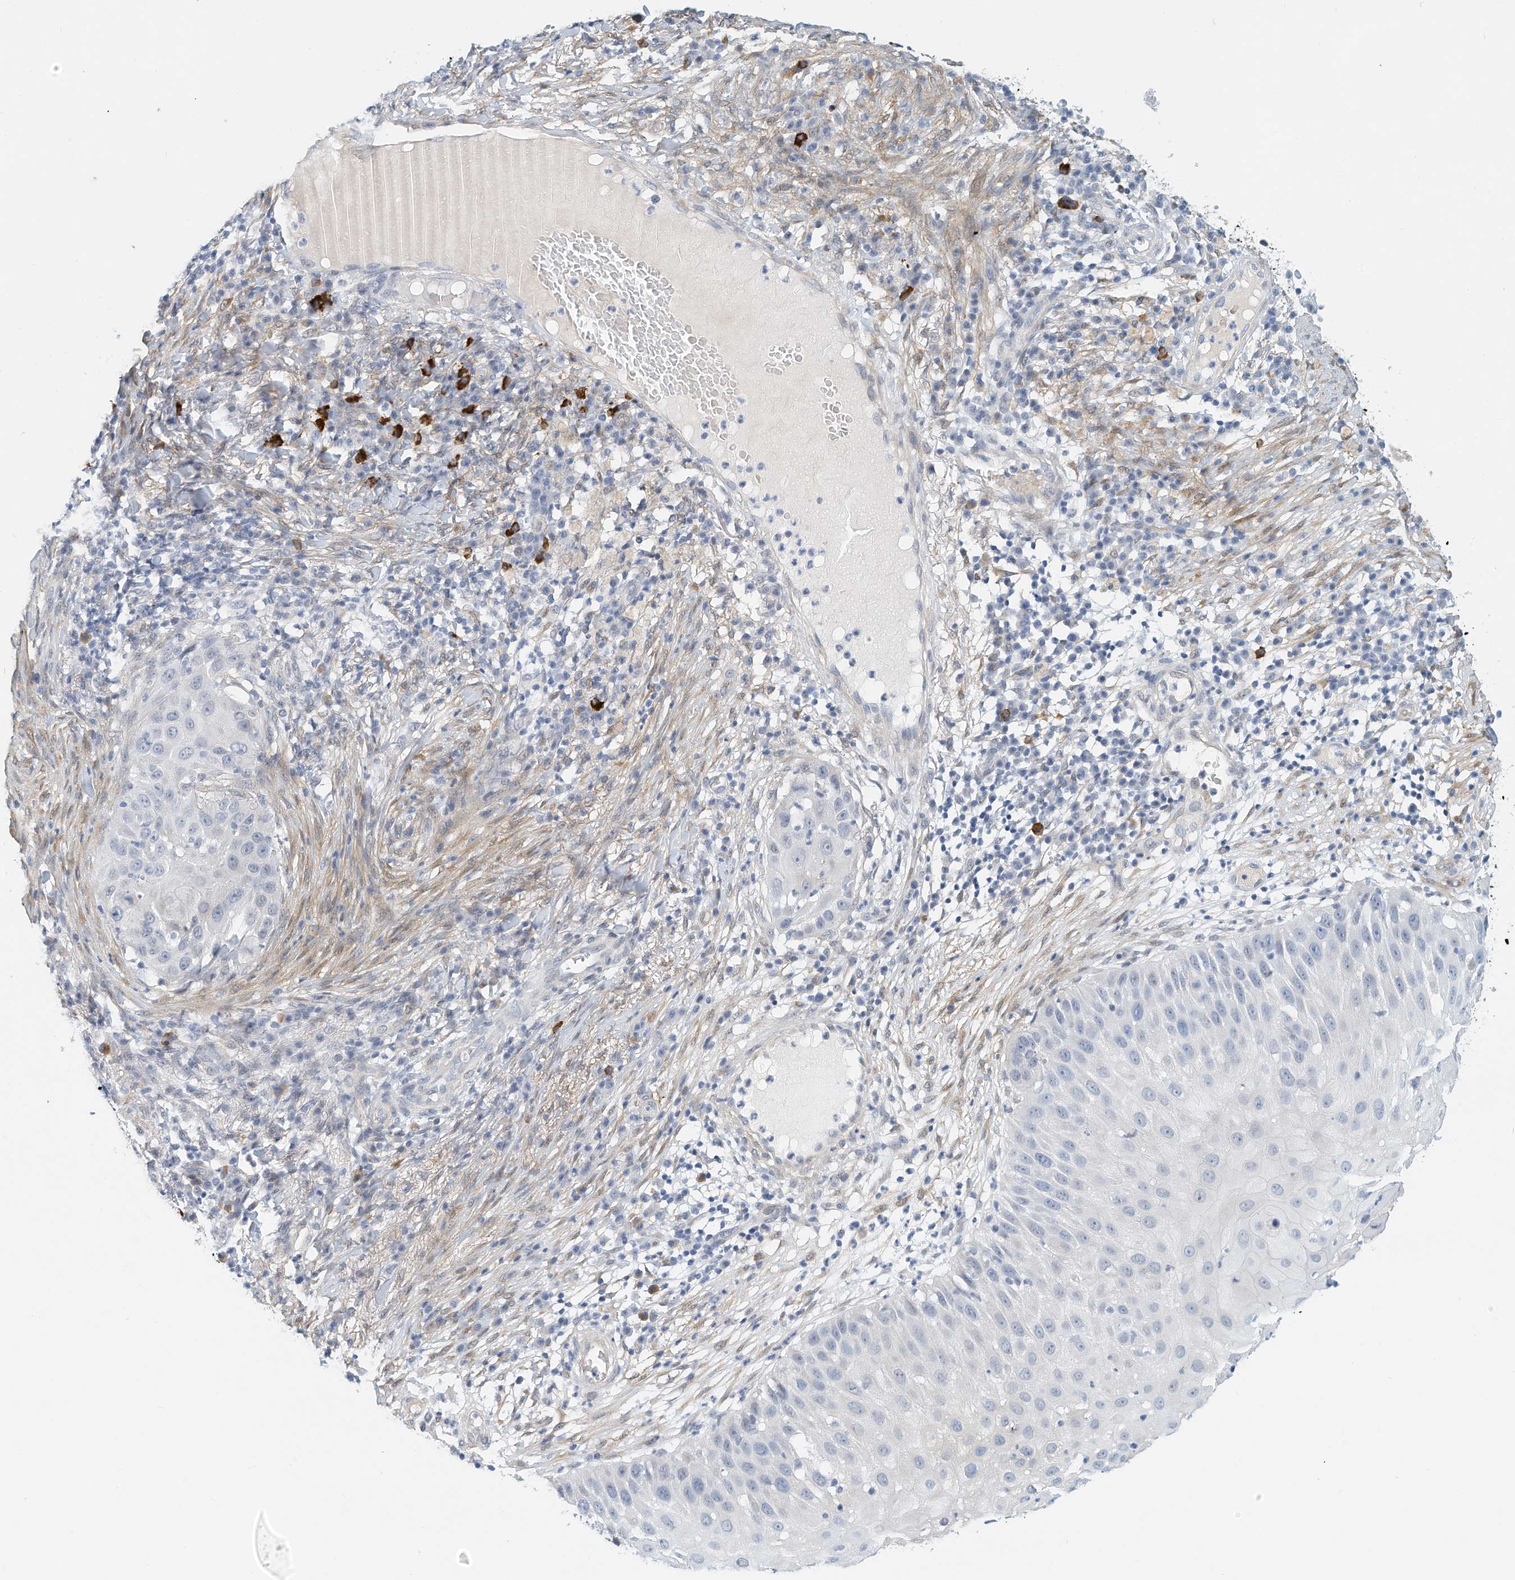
{"staining": {"intensity": "negative", "quantity": "none", "location": "none"}, "tissue": "skin cancer", "cell_type": "Tumor cells", "image_type": "cancer", "snomed": [{"axis": "morphology", "description": "Squamous cell carcinoma, NOS"}, {"axis": "topography", "description": "Skin"}], "caption": "High magnification brightfield microscopy of skin squamous cell carcinoma stained with DAB (brown) and counterstained with hematoxylin (blue): tumor cells show no significant staining. (DAB immunohistochemistry (IHC) with hematoxylin counter stain).", "gene": "ARHGAP28", "patient": {"sex": "female", "age": 44}}